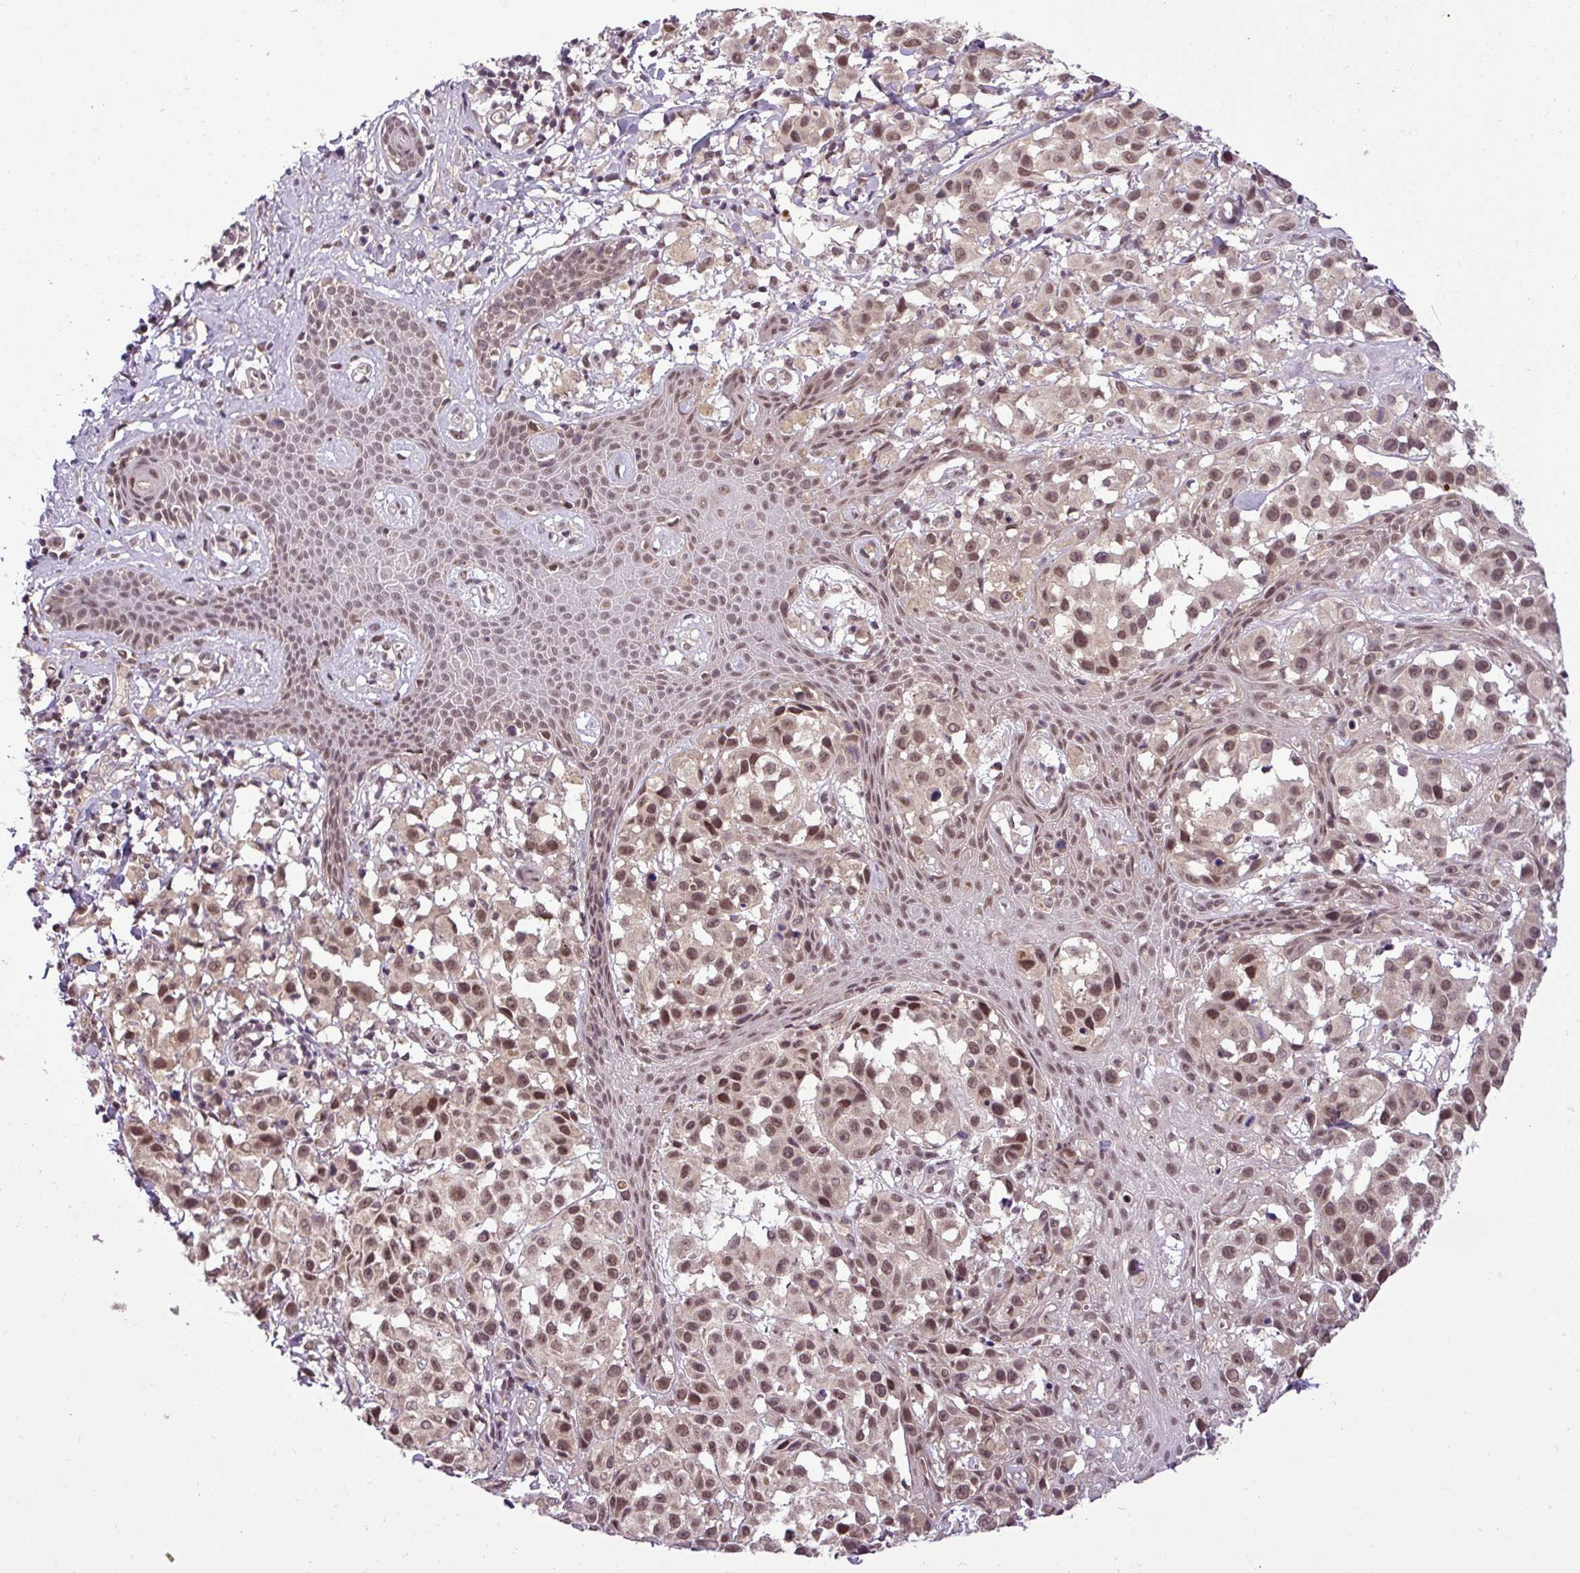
{"staining": {"intensity": "moderate", "quantity": ">75%", "location": "nuclear"}, "tissue": "melanoma", "cell_type": "Tumor cells", "image_type": "cancer", "snomed": [{"axis": "morphology", "description": "Malignant melanoma, NOS"}, {"axis": "topography", "description": "Skin"}], "caption": "Melanoma stained with a brown dye demonstrates moderate nuclear positive positivity in approximately >75% of tumor cells.", "gene": "MFHAS1", "patient": {"sex": "male", "age": 39}}